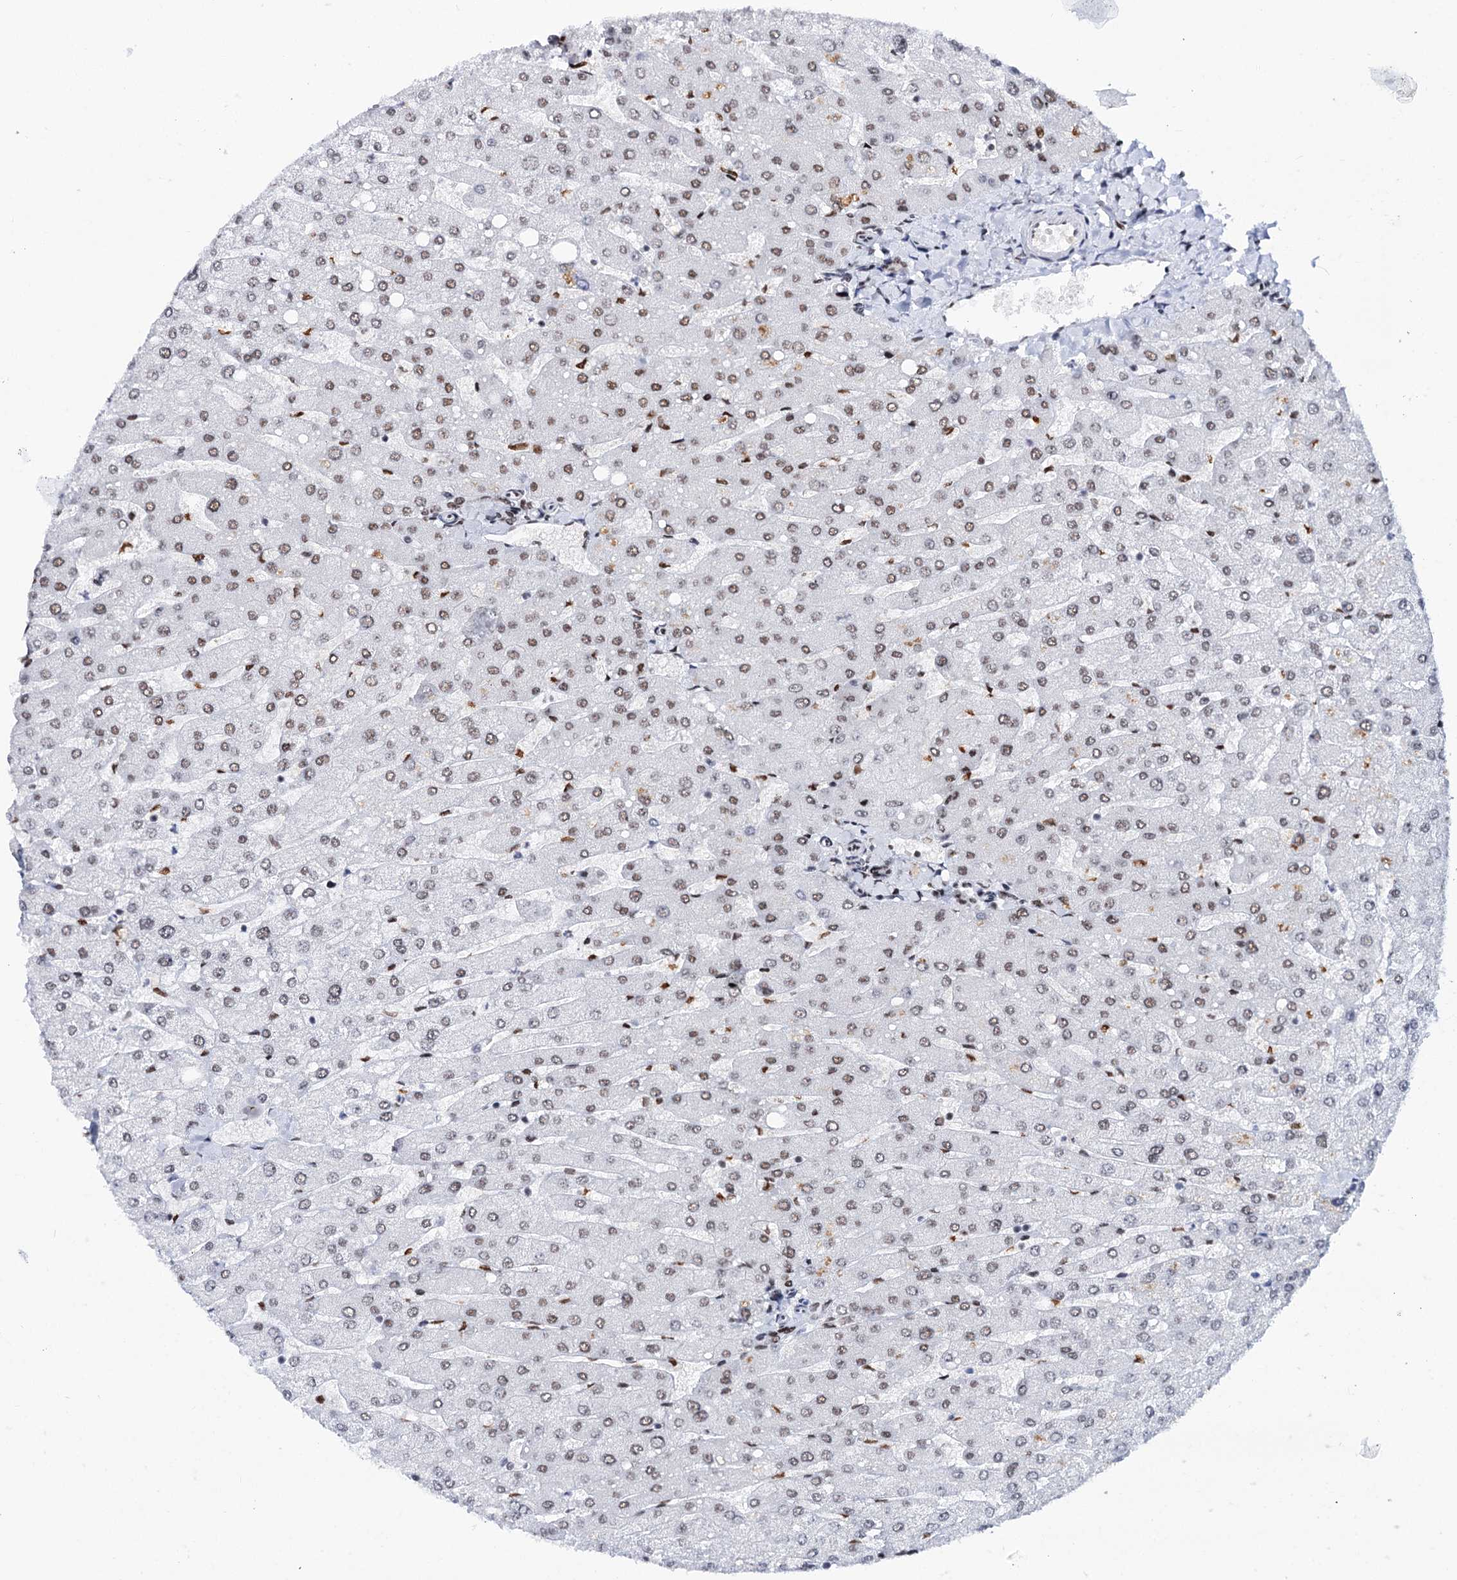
{"staining": {"intensity": "moderate", "quantity": "25%-75%", "location": "nuclear"}, "tissue": "liver", "cell_type": "Cholangiocytes", "image_type": "normal", "snomed": [{"axis": "morphology", "description": "Normal tissue, NOS"}, {"axis": "topography", "description": "Liver"}], "caption": "DAB (3,3'-diaminobenzidine) immunohistochemical staining of benign human liver displays moderate nuclear protein positivity in approximately 25%-75% of cholangiocytes.", "gene": "MATR3", "patient": {"sex": "male", "age": 55}}